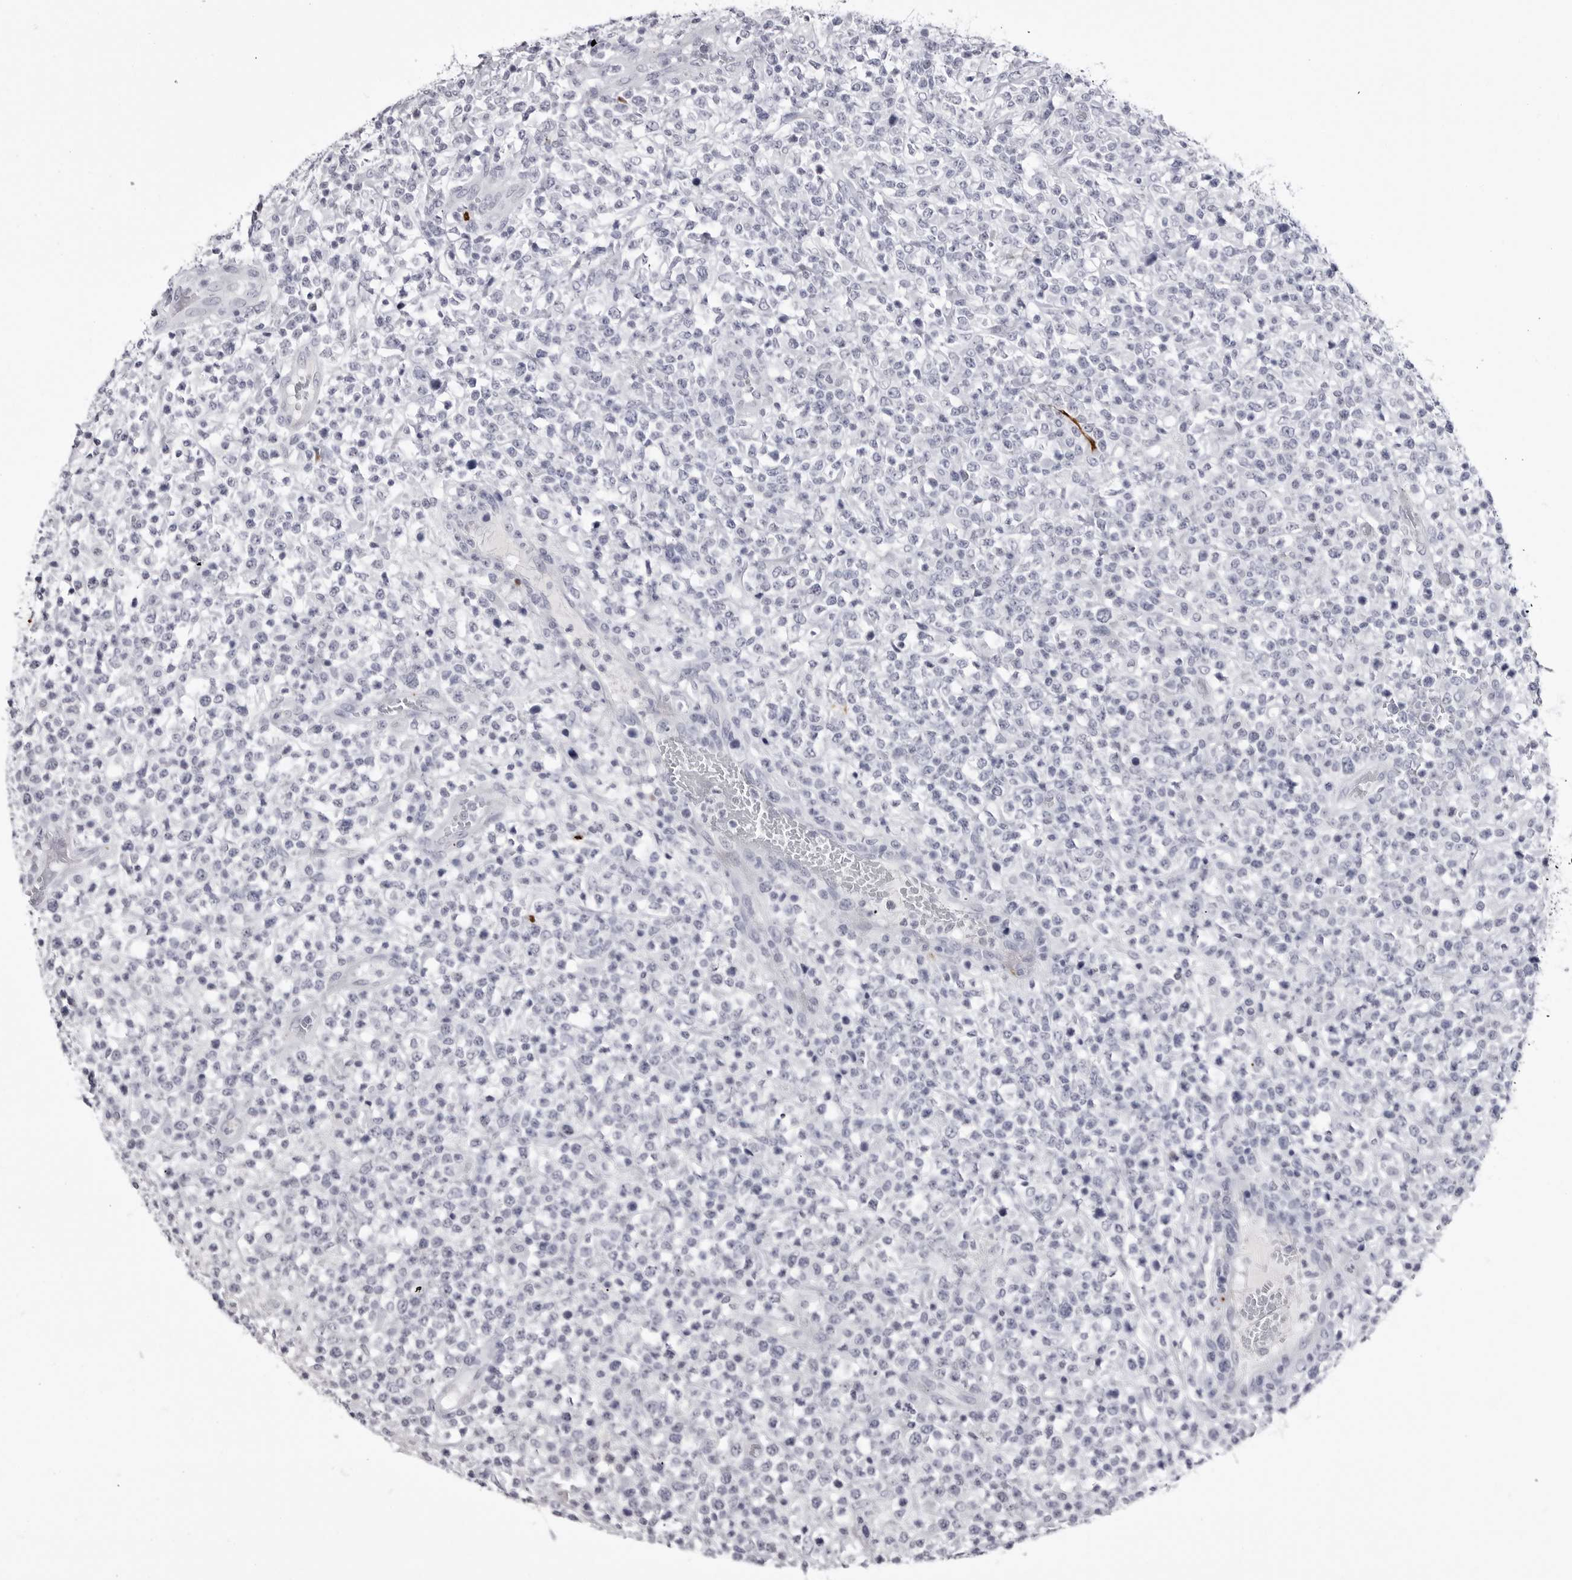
{"staining": {"intensity": "negative", "quantity": "none", "location": "none"}, "tissue": "lymphoma", "cell_type": "Tumor cells", "image_type": "cancer", "snomed": [{"axis": "morphology", "description": "Malignant lymphoma, non-Hodgkin's type, High grade"}, {"axis": "topography", "description": "Colon"}], "caption": "Tumor cells show no significant protein positivity in lymphoma. (IHC, brightfield microscopy, high magnification).", "gene": "COL26A1", "patient": {"sex": "female", "age": 53}}